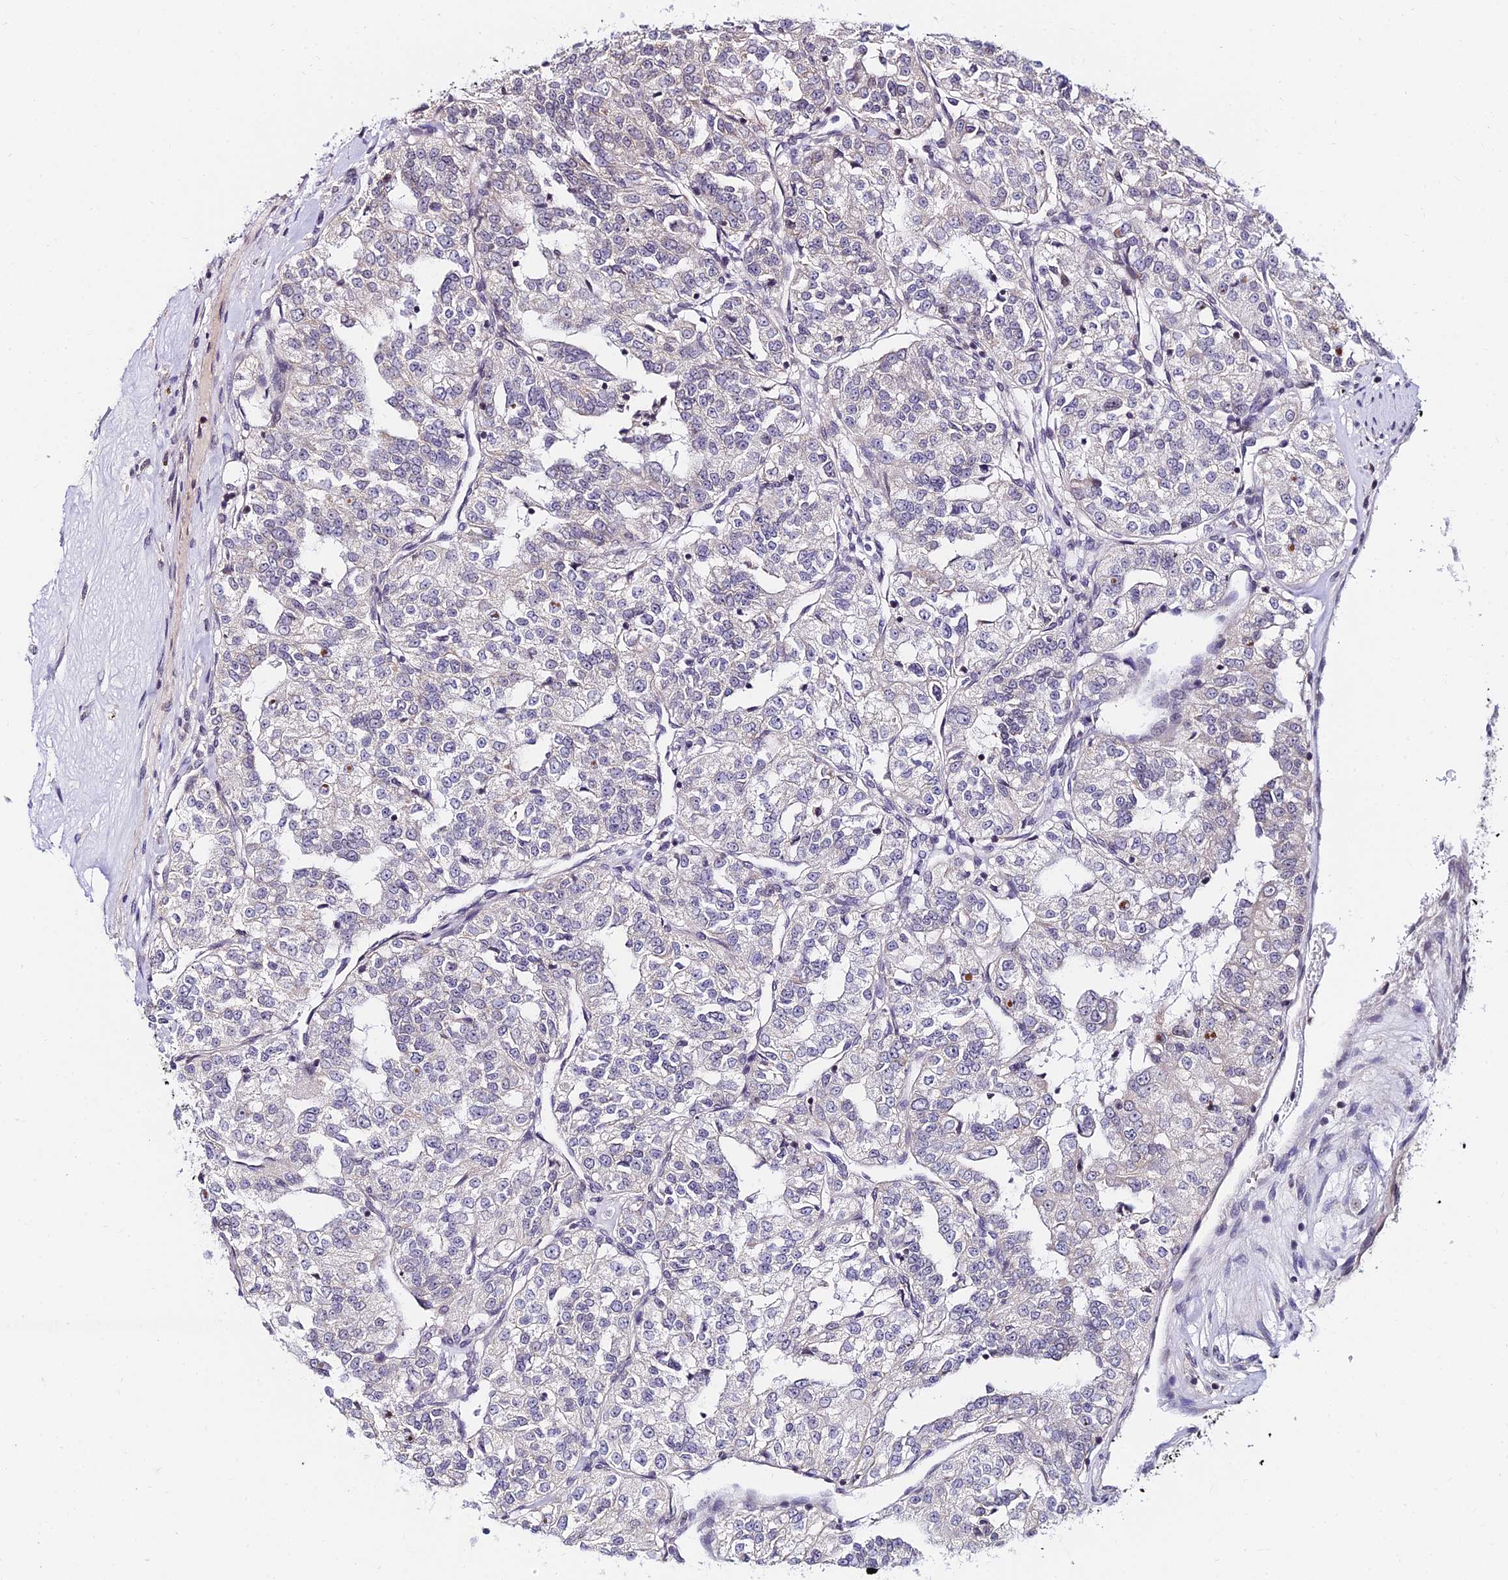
{"staining": {"intensity": "negative", "quantity": "none", "location": "none"}, "tissue": "renal cancer", "cell_type": "Tumor cells", "image_type": "cancer", "snomed": [{"axis": "morphology", "description": "Adenocarcinoma, NOS"}, {"axis": "topography", "description": "Kidney"}], "caption": "Histopathology image shows no significant protein expression in tumor cells of renal cancer (adenocarcinoma).", "gene": "CDNF", "patient": {"sex": "female", "age": 63}}